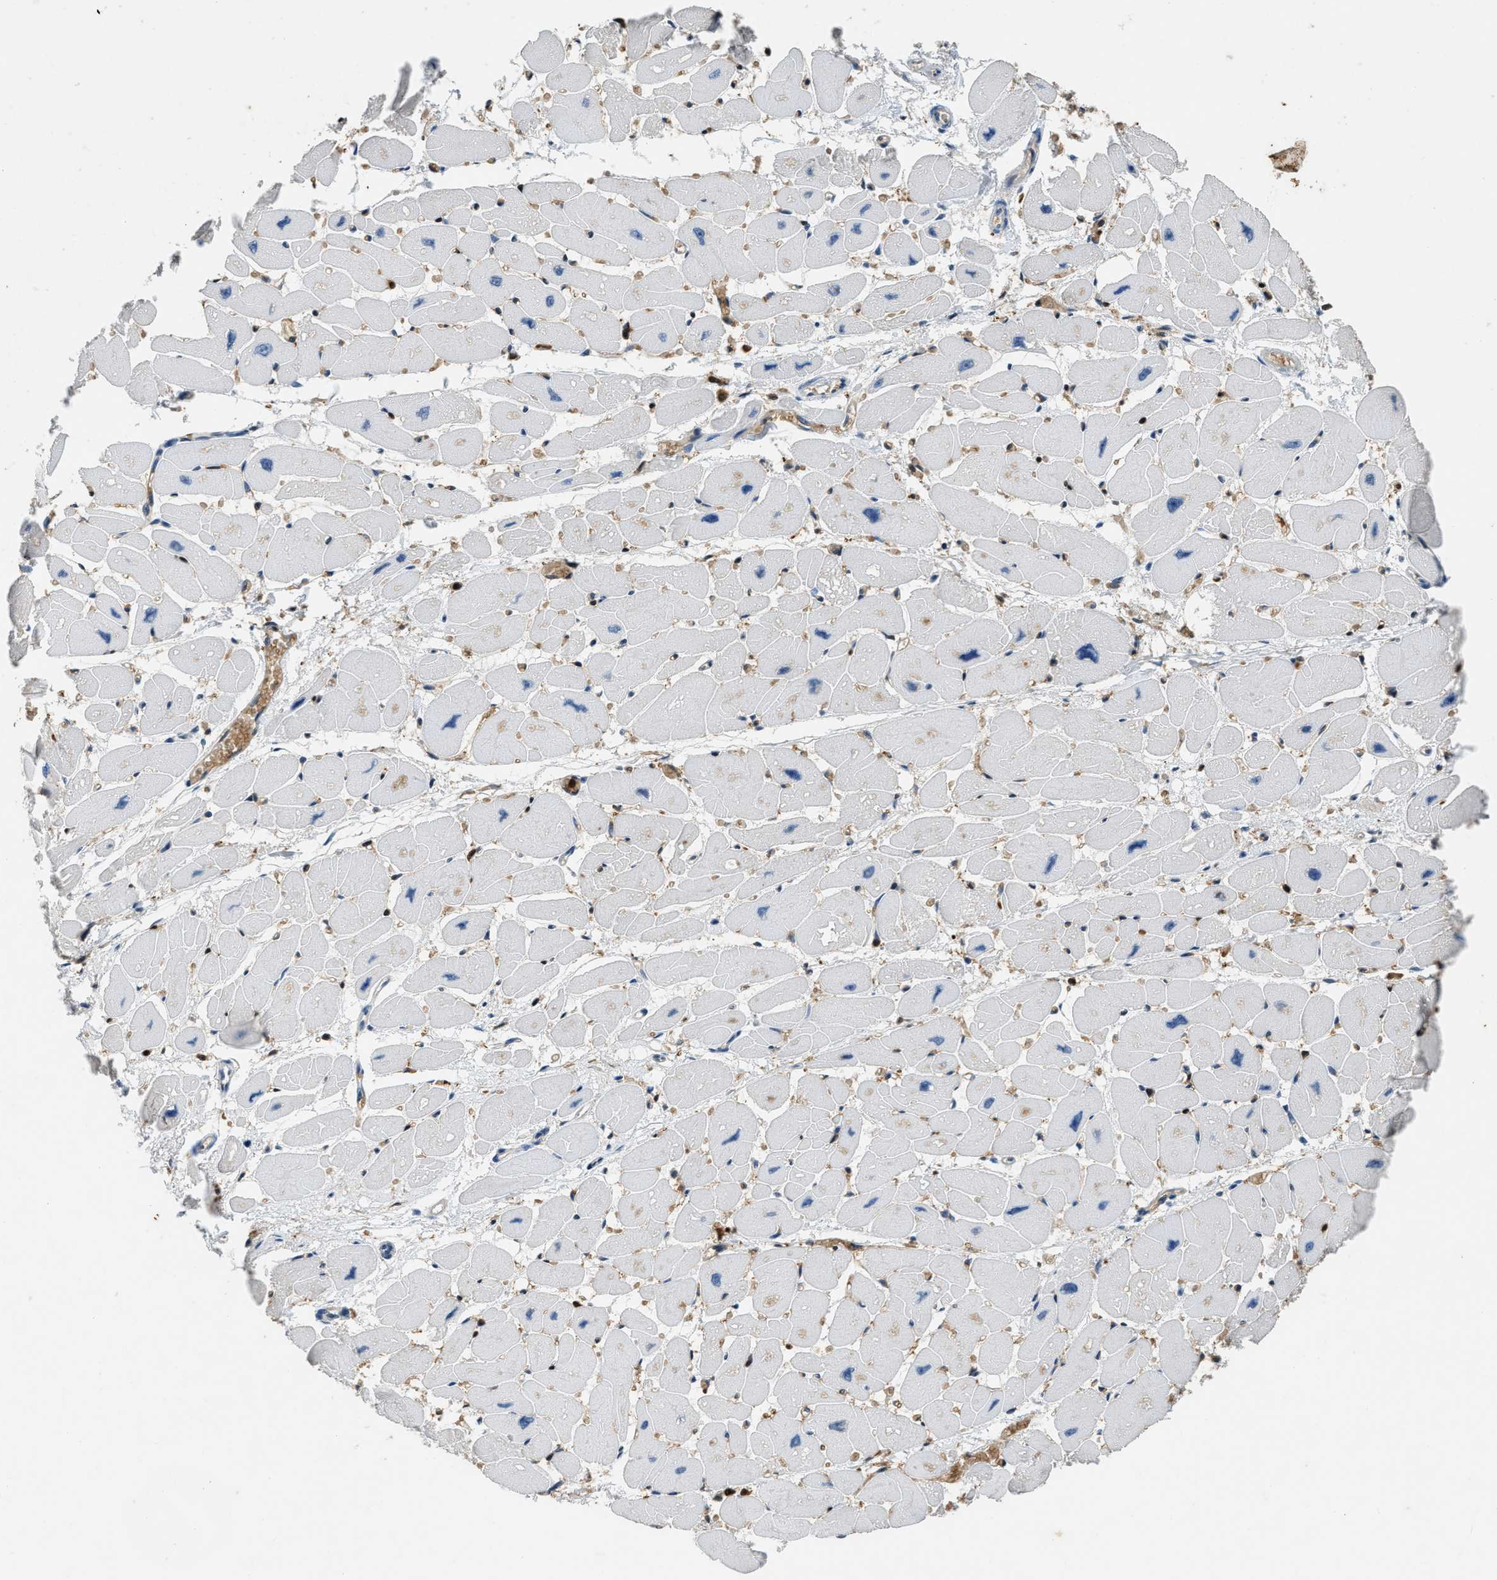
{"staining": {"intensity": "negative", "quantity": "none", "location": "none"}, "tissue": "heart muscle", "cell_type": "Cardiomyocytes", "image_type": "normal", "snomed": [{"axis": "morphology", "description": "Normal tissue, NOS"}, {"axis": "topography", "description": "Heart"}], "caption": "Immunohistochemistry (IHC) photomicrograph of unremarkable heart muscle: human heart muscle stained with DAB (3,3'-diaminobenzidine) demonstrates no significant protein expression in cardiomyocytes. Nuclei are stained in blue.", "gene": "ARHGDIB", "patient": {"sex": "female", "age": 54}}